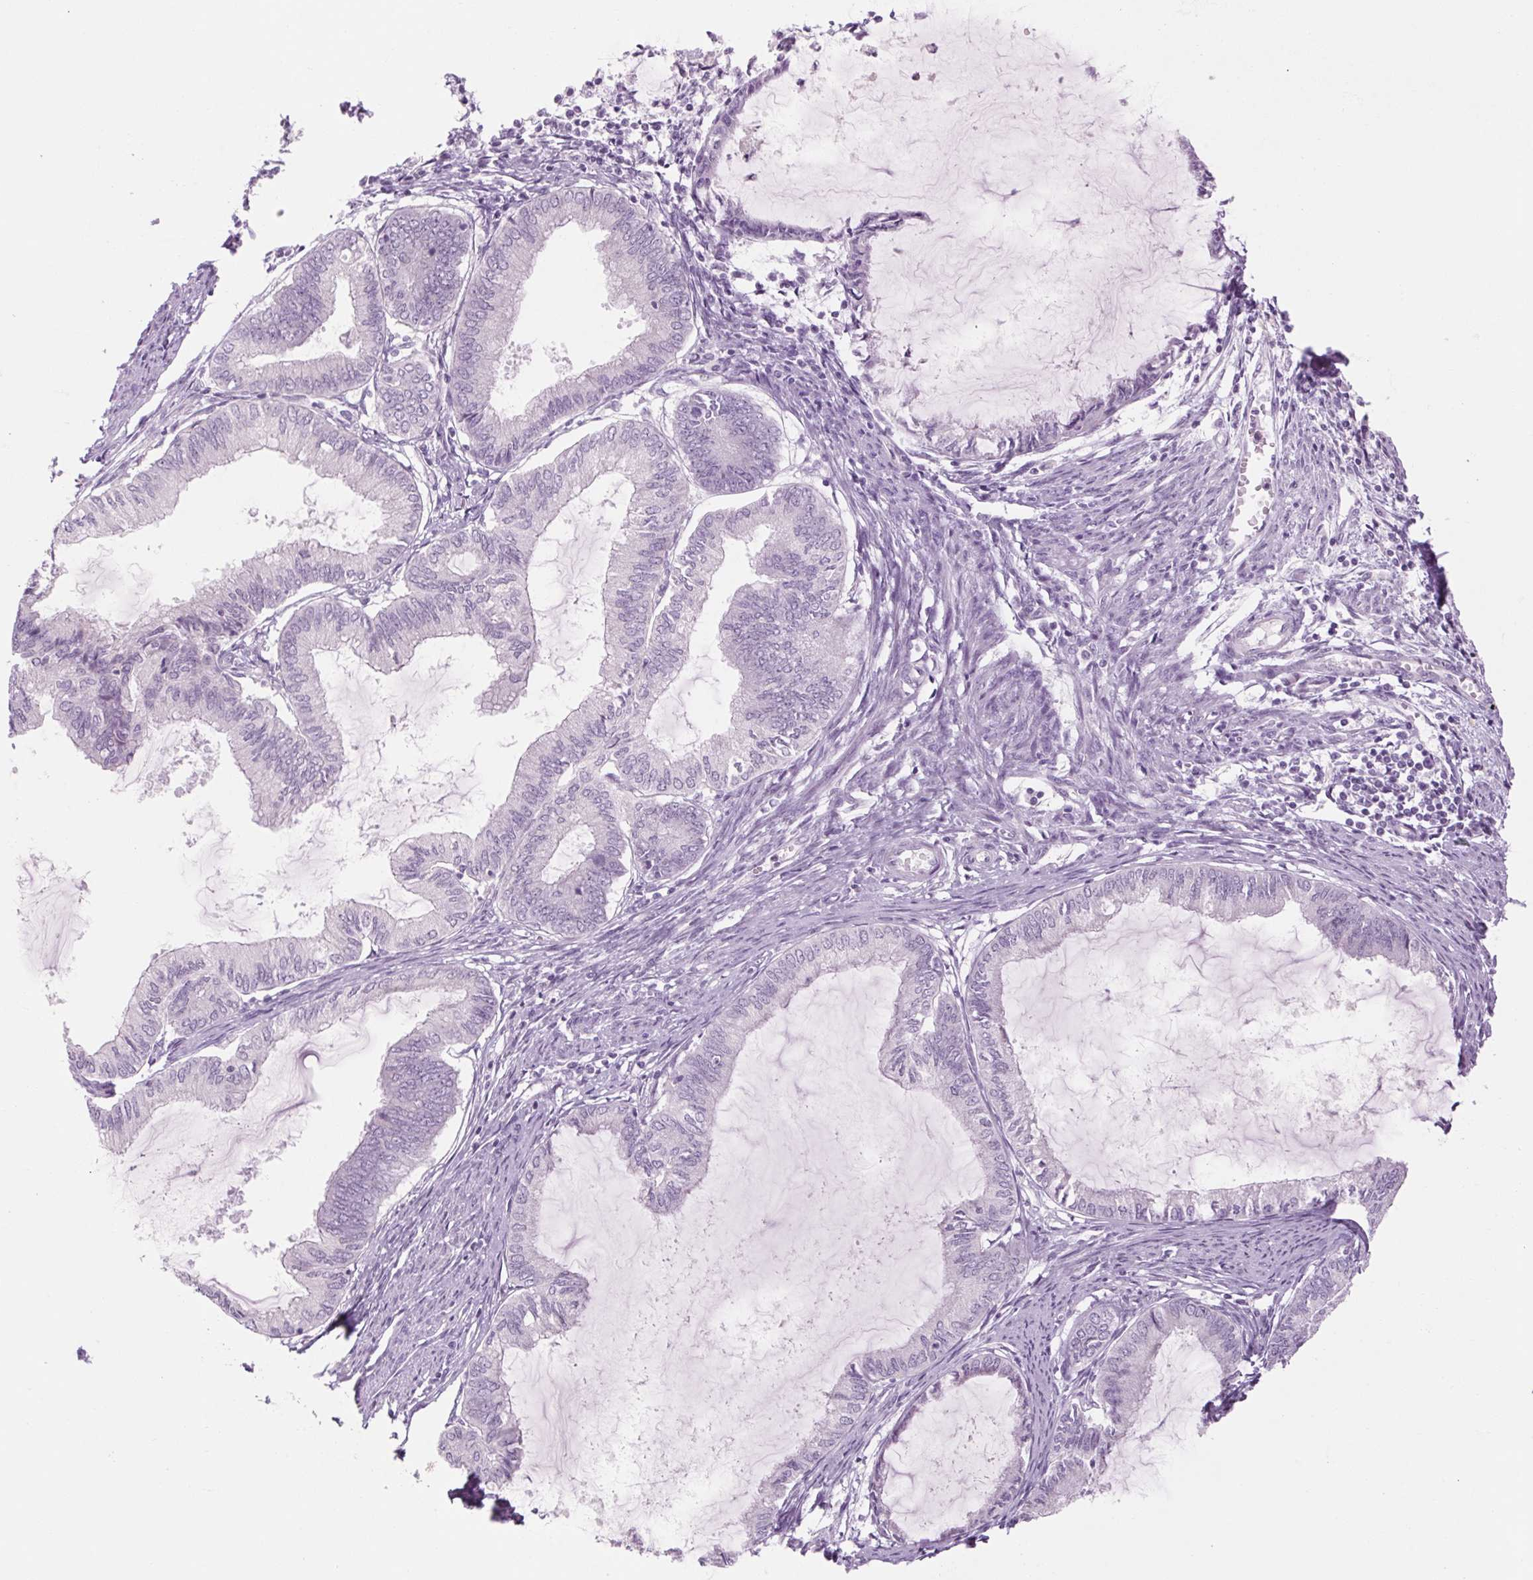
{"staining": {"intensity": "negative", "quantity": "none", "location": "none"}, "tissue": "endometrial cancer", "cell_type": "Tumor cells", "image_type": "cancer", "snomed": [{"axis": "morphology", "description": "Adenocarcinoma, NOS"}, {"axis": "topography", "description": "Endometrium"}], "caption": "Tumor cells are negative for protein expression in human endometrial adenocarcinoma.", "gene": "RPTN", "patient": {"sex": "female", "age": 86}}